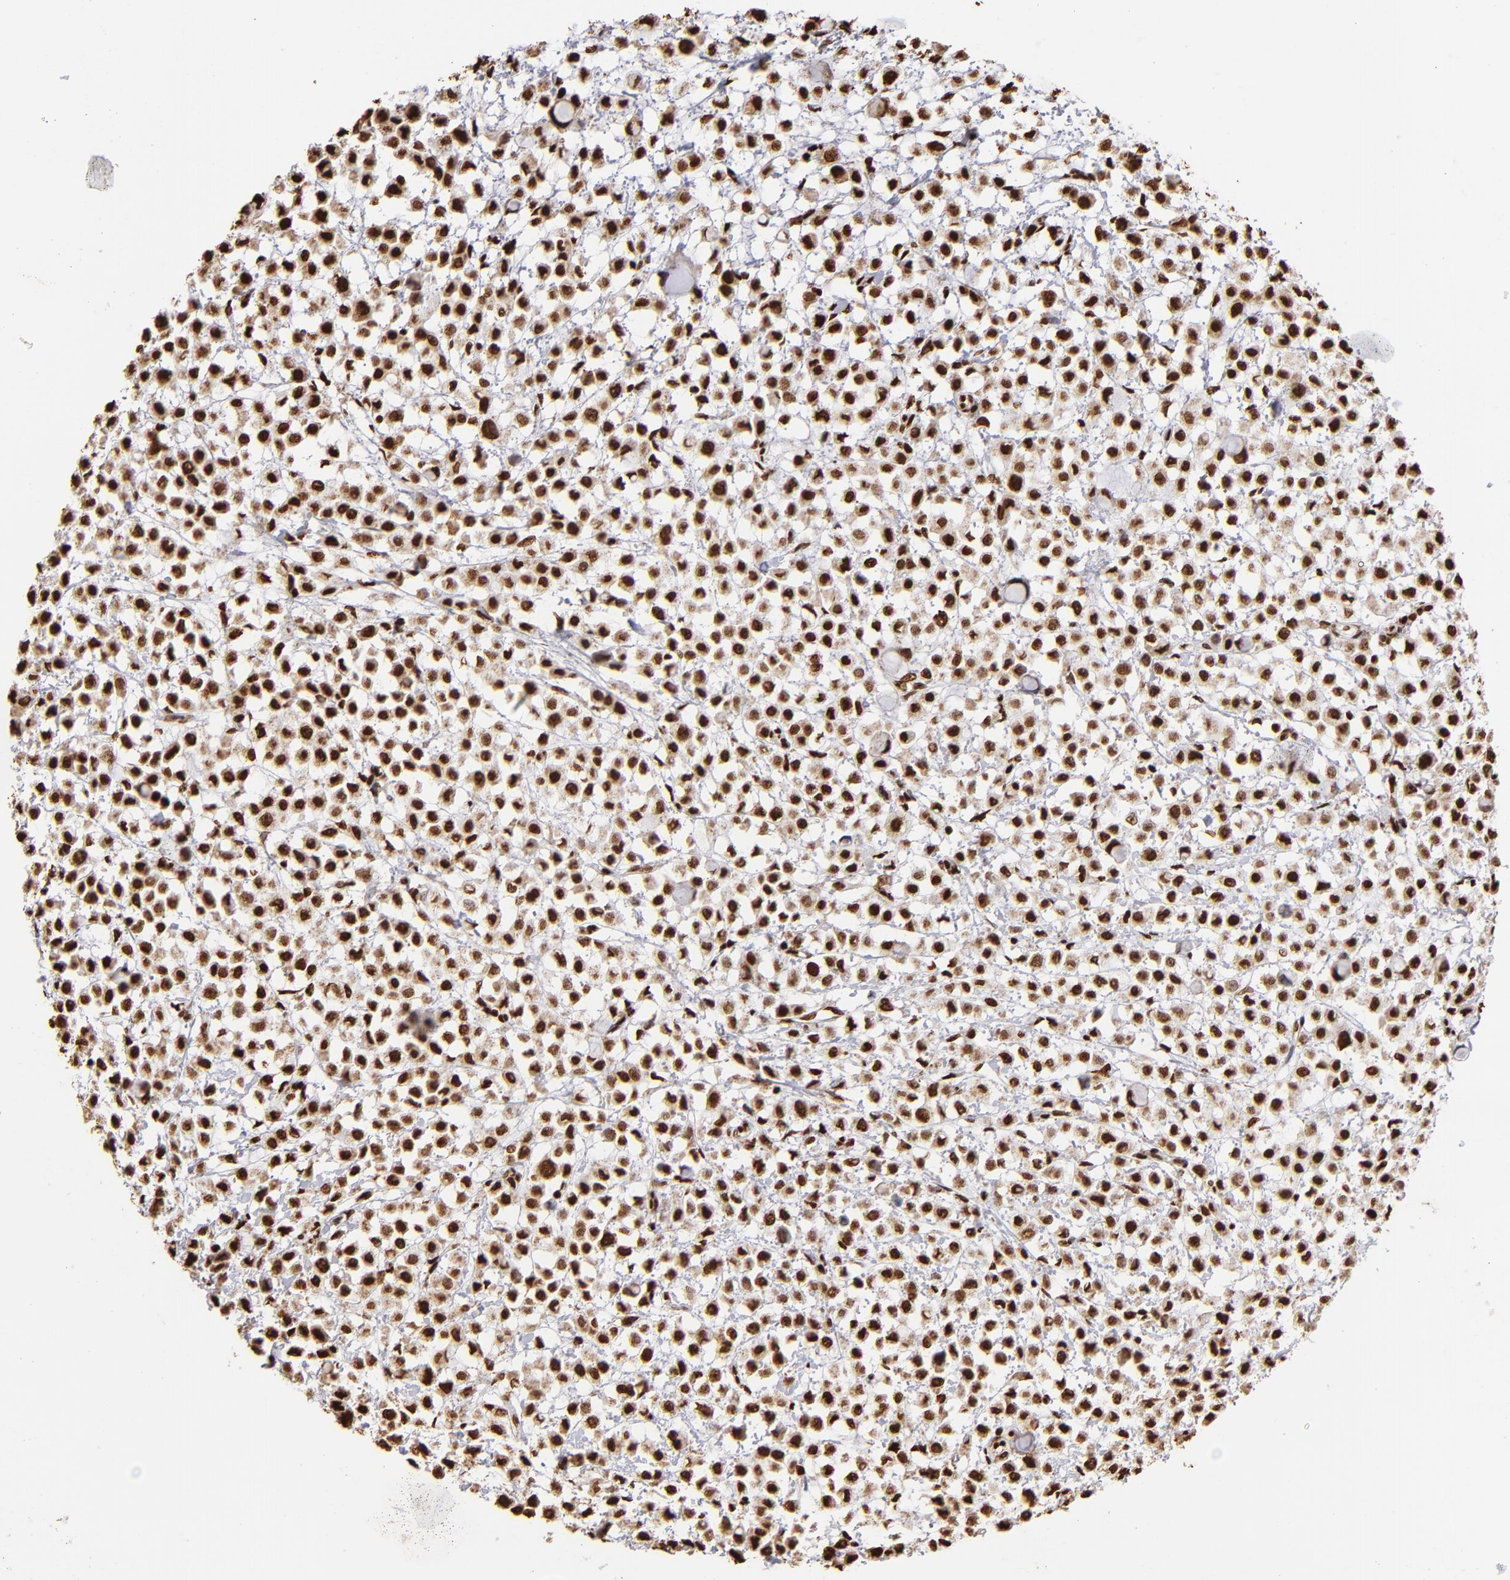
{"staining": {"intensity": "strong", "quantity": ">75%", "location": "nuclear"}, "tissue": "breast cancer", "cell_type": "Tumor cells", "image_type": "cancer", "snomed": [{"axis": "morphology", "description": "Lobular carcinoma"}, {"axis": "topography", "description": "Breast"}], "caption": "Protein positivity by immunohistochemistry demonstrates strong nuclear expression in about >75% of tumor cells in breast lobular carcinoma.", "gene": "ILF3", "patient": {"sex": "female", "age": 85}}